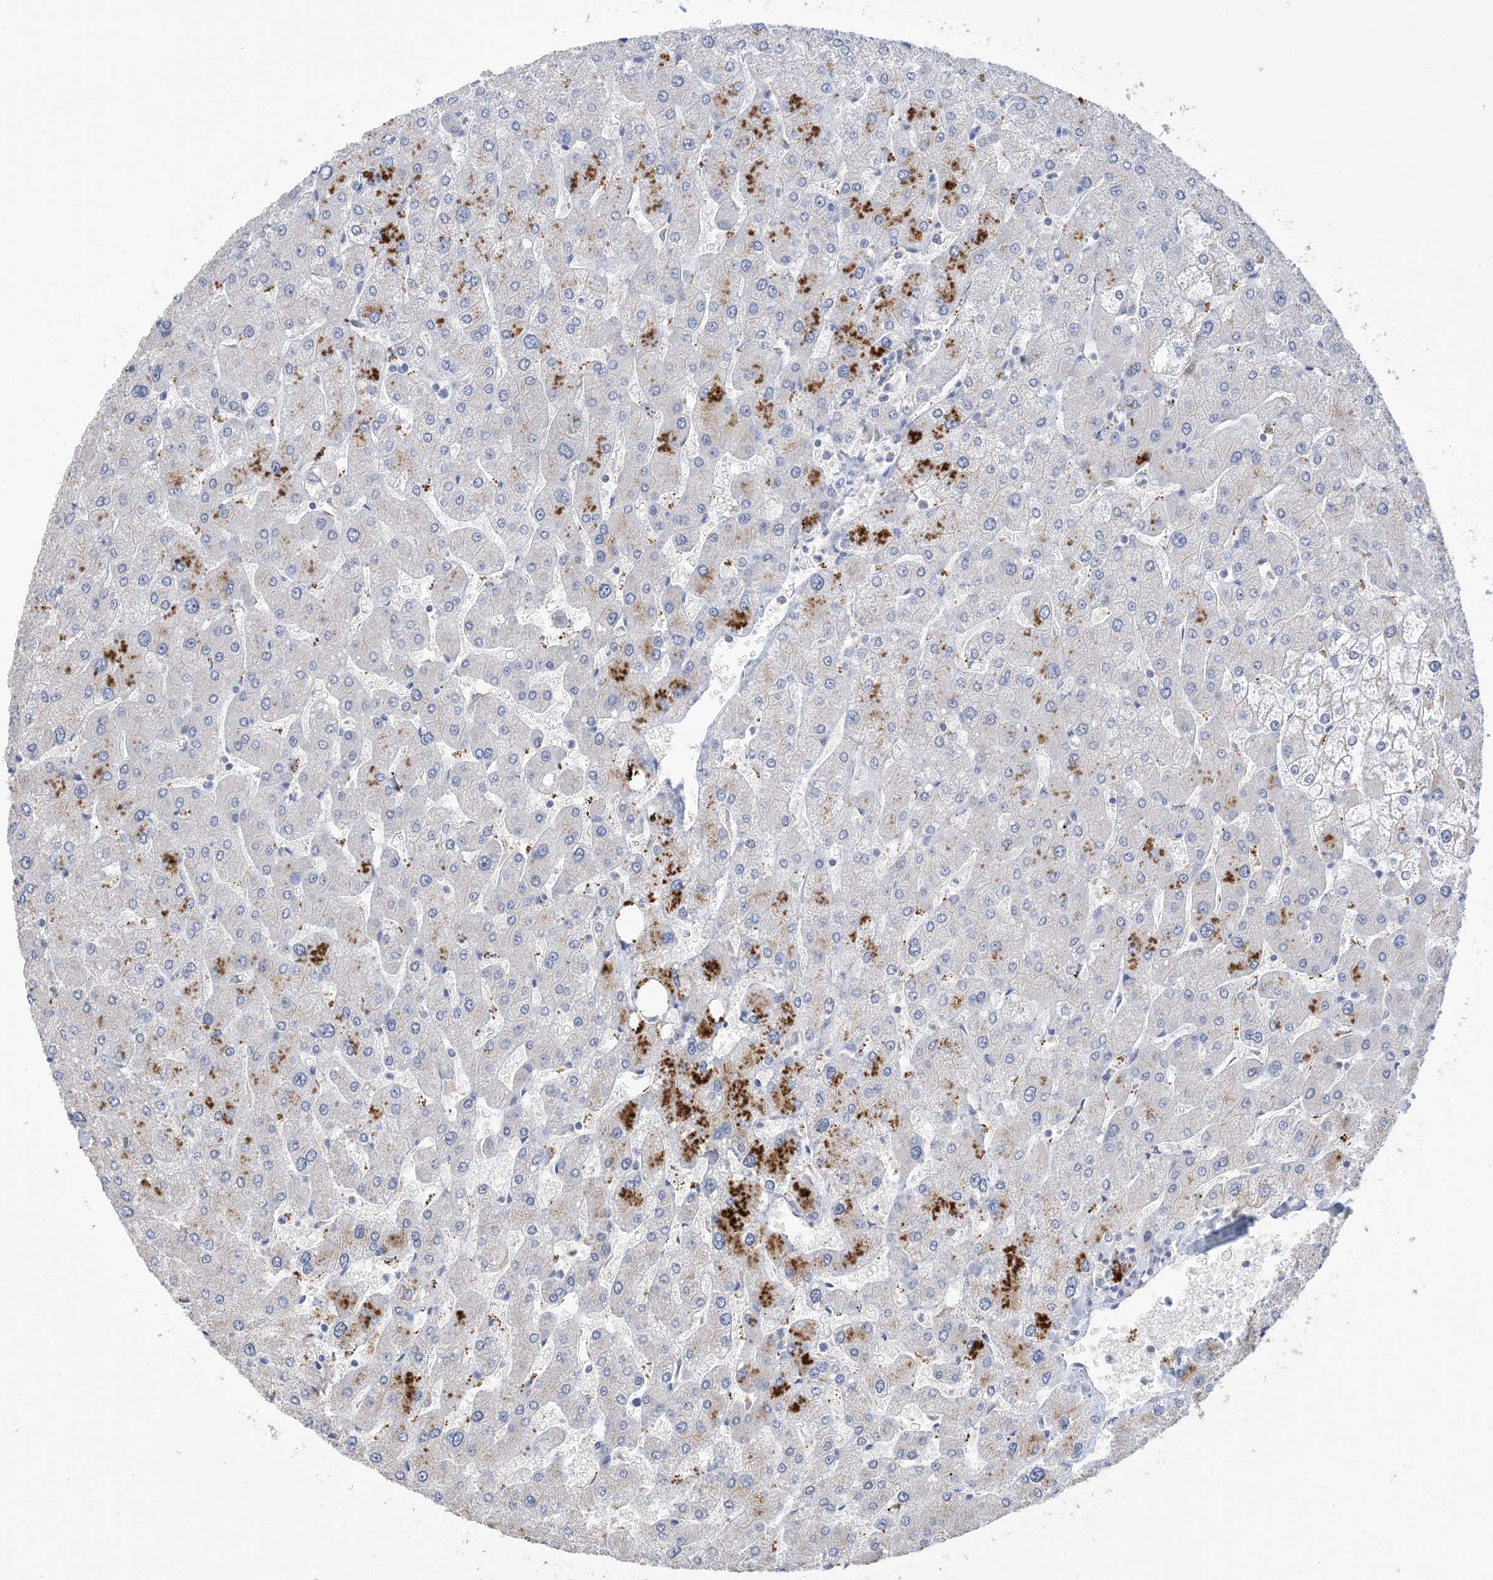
{"staining": {"intensity": "negative", "quantity": "none", "location": "none"}, "tissue": "liver", "cell_type": "Cholangiocytes", "image_type": "normal", "snomed": [{"axis": "morphology", "description": "Normal tissue, NOS"}, {"axis": "topography", "description": "Liver"}], "caption": "IHC photomicrograph of normal liver: human liver stained with DAB (3,3'-diaminobenzidine) shows no significant protein expression in cholangiocytes. (Stains: DAB (3,3'-diaminobenzidine) IHC with hematoxylin counter stain, Microscopy: brightfield microscopy at high magnification).", "gene": "DSC3", "patient": {"sex": "male", "age": 55}}